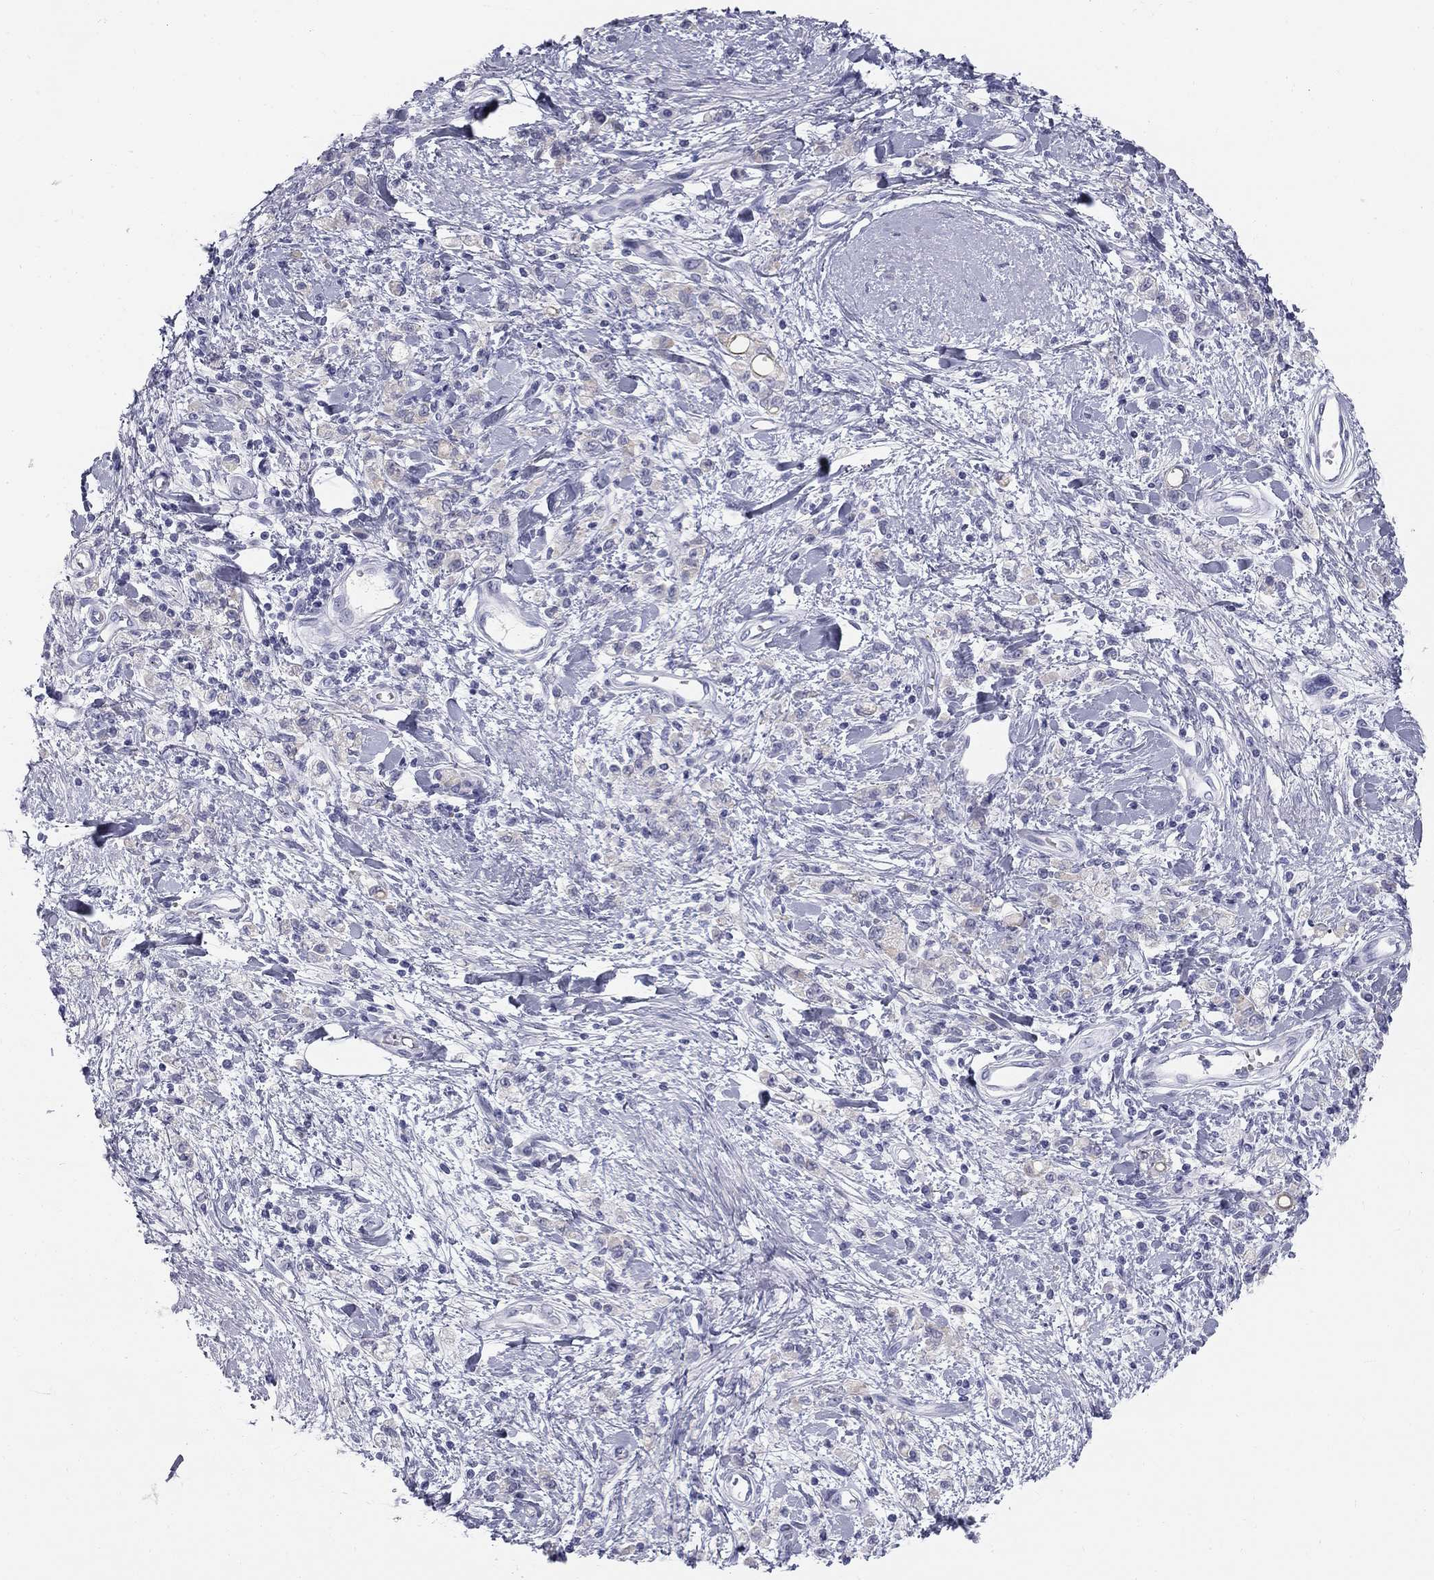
{"staining": {"intensity": "negative", "quantity": "none", "location": "none"}, "tissue": "stomach cancer", "cell_type": "Tumor cells", "image_type": "cancer", "snomed": [{"axis": "morphology", "description": "Adenocarcinoma, NOS"}, {"axis": "topography", "description": "Stomach"}], "caption": "Immunohistochemistry (IHC) micrograph of neoplastic tissue: human stomach cancer (adenocarcinoma) stained with DAB shows no significant protein positivity in tumor cells.", "gene": "SULT2B1", "patient": {"sex": "male", "age": 77}}